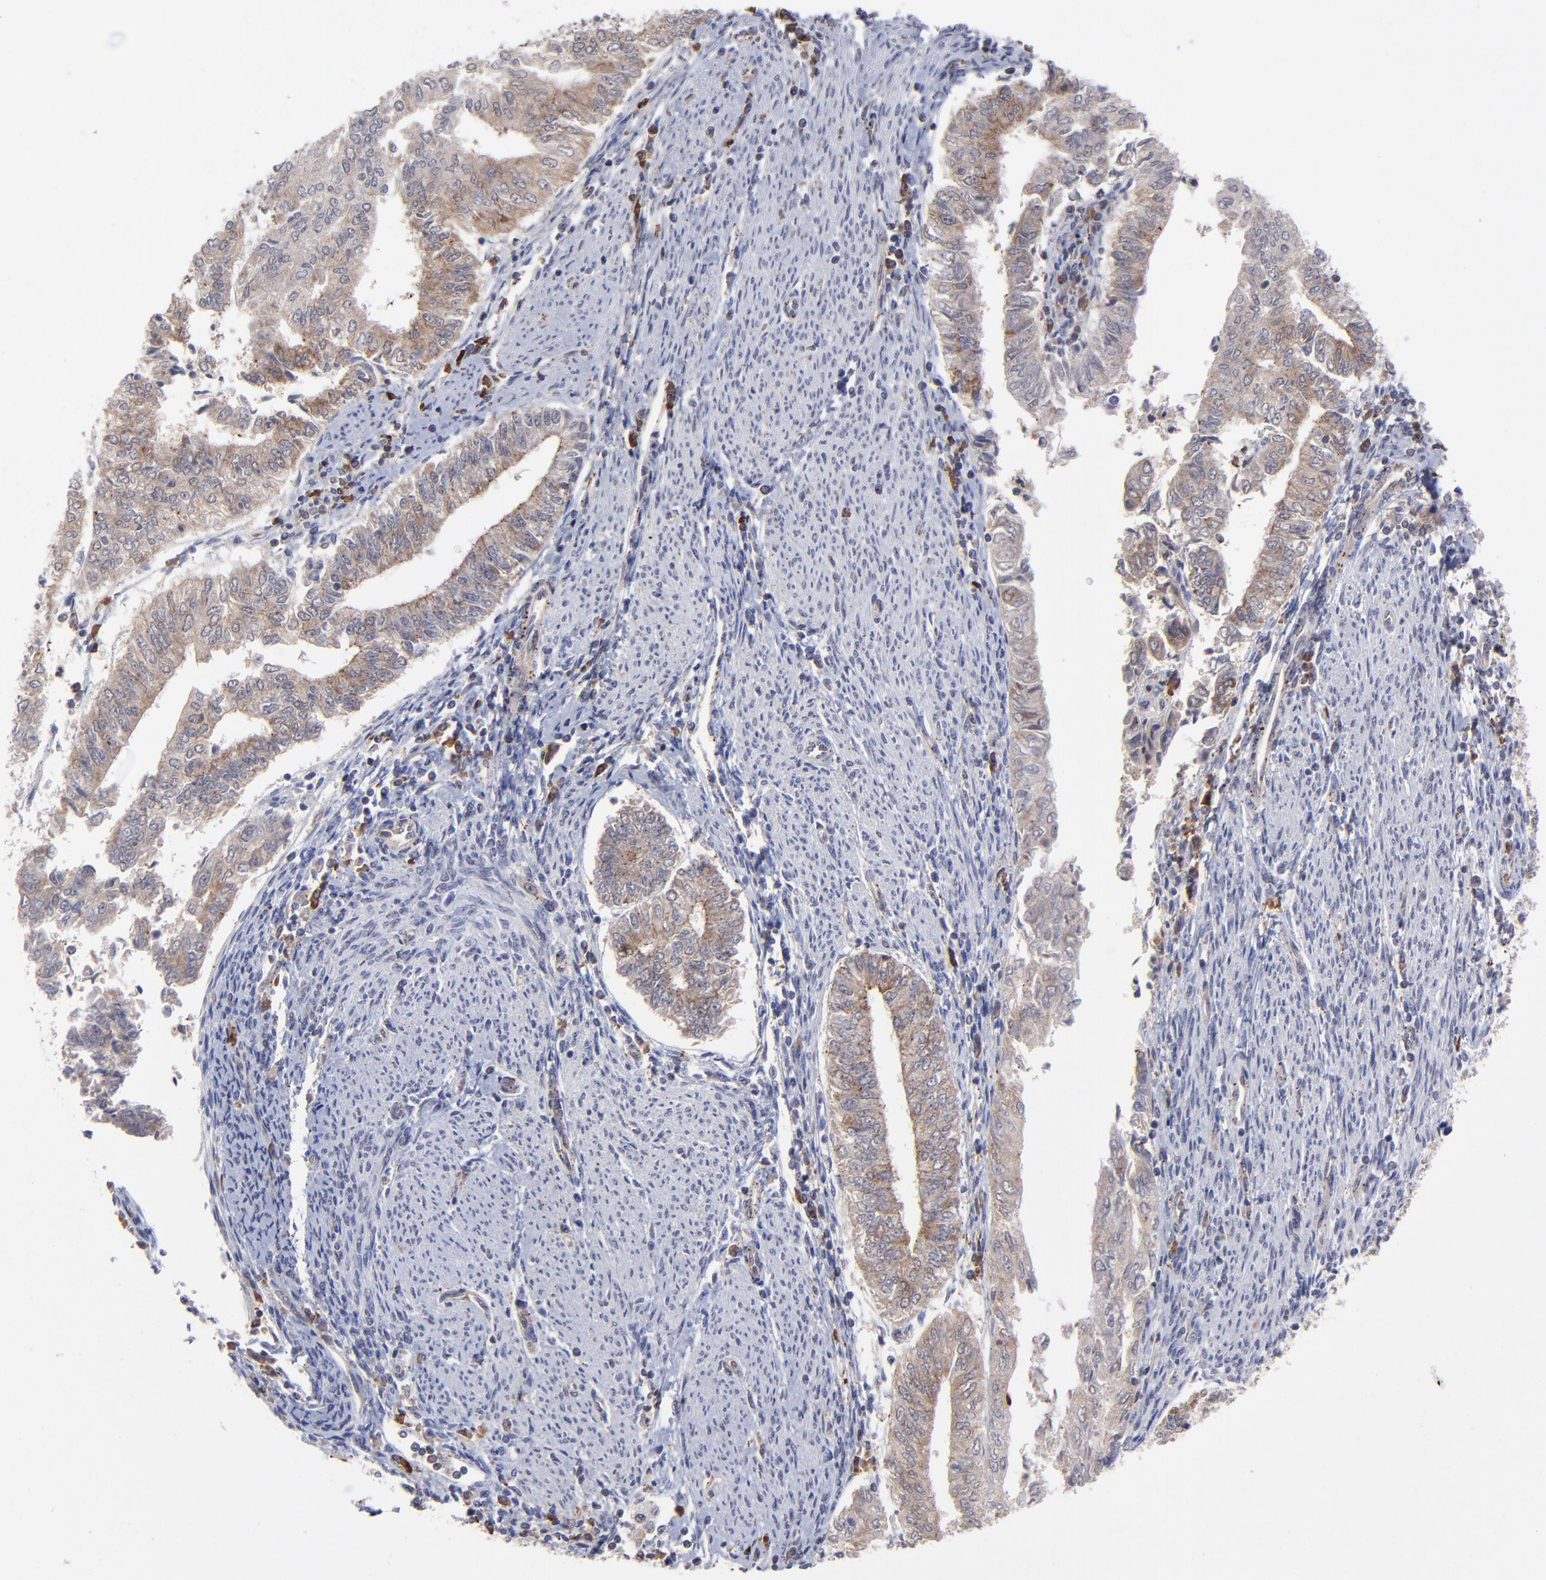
{"staining": {"intensity": "moderate", "quantity": "25%-75%", "location": "cytoplasmic/membranous"}, "tissue": "endometrial cancer", "cell_type": "Tumor cells", "image_type": "cancer", "snomed": [{"axis": "morphology", "description": "Adenocarcinoma, NOS"}, {"axis": "topography", "description": "Endometrium"}], "caption": "About 25%-75% of tumor cells in human endometrial cancer show moderate cytoplasmic/membranous protein positivity as visualized by brown immunohistochemical staining.", "gene": "ZNF419", "patient": {"sex": "female", "age": 66}}